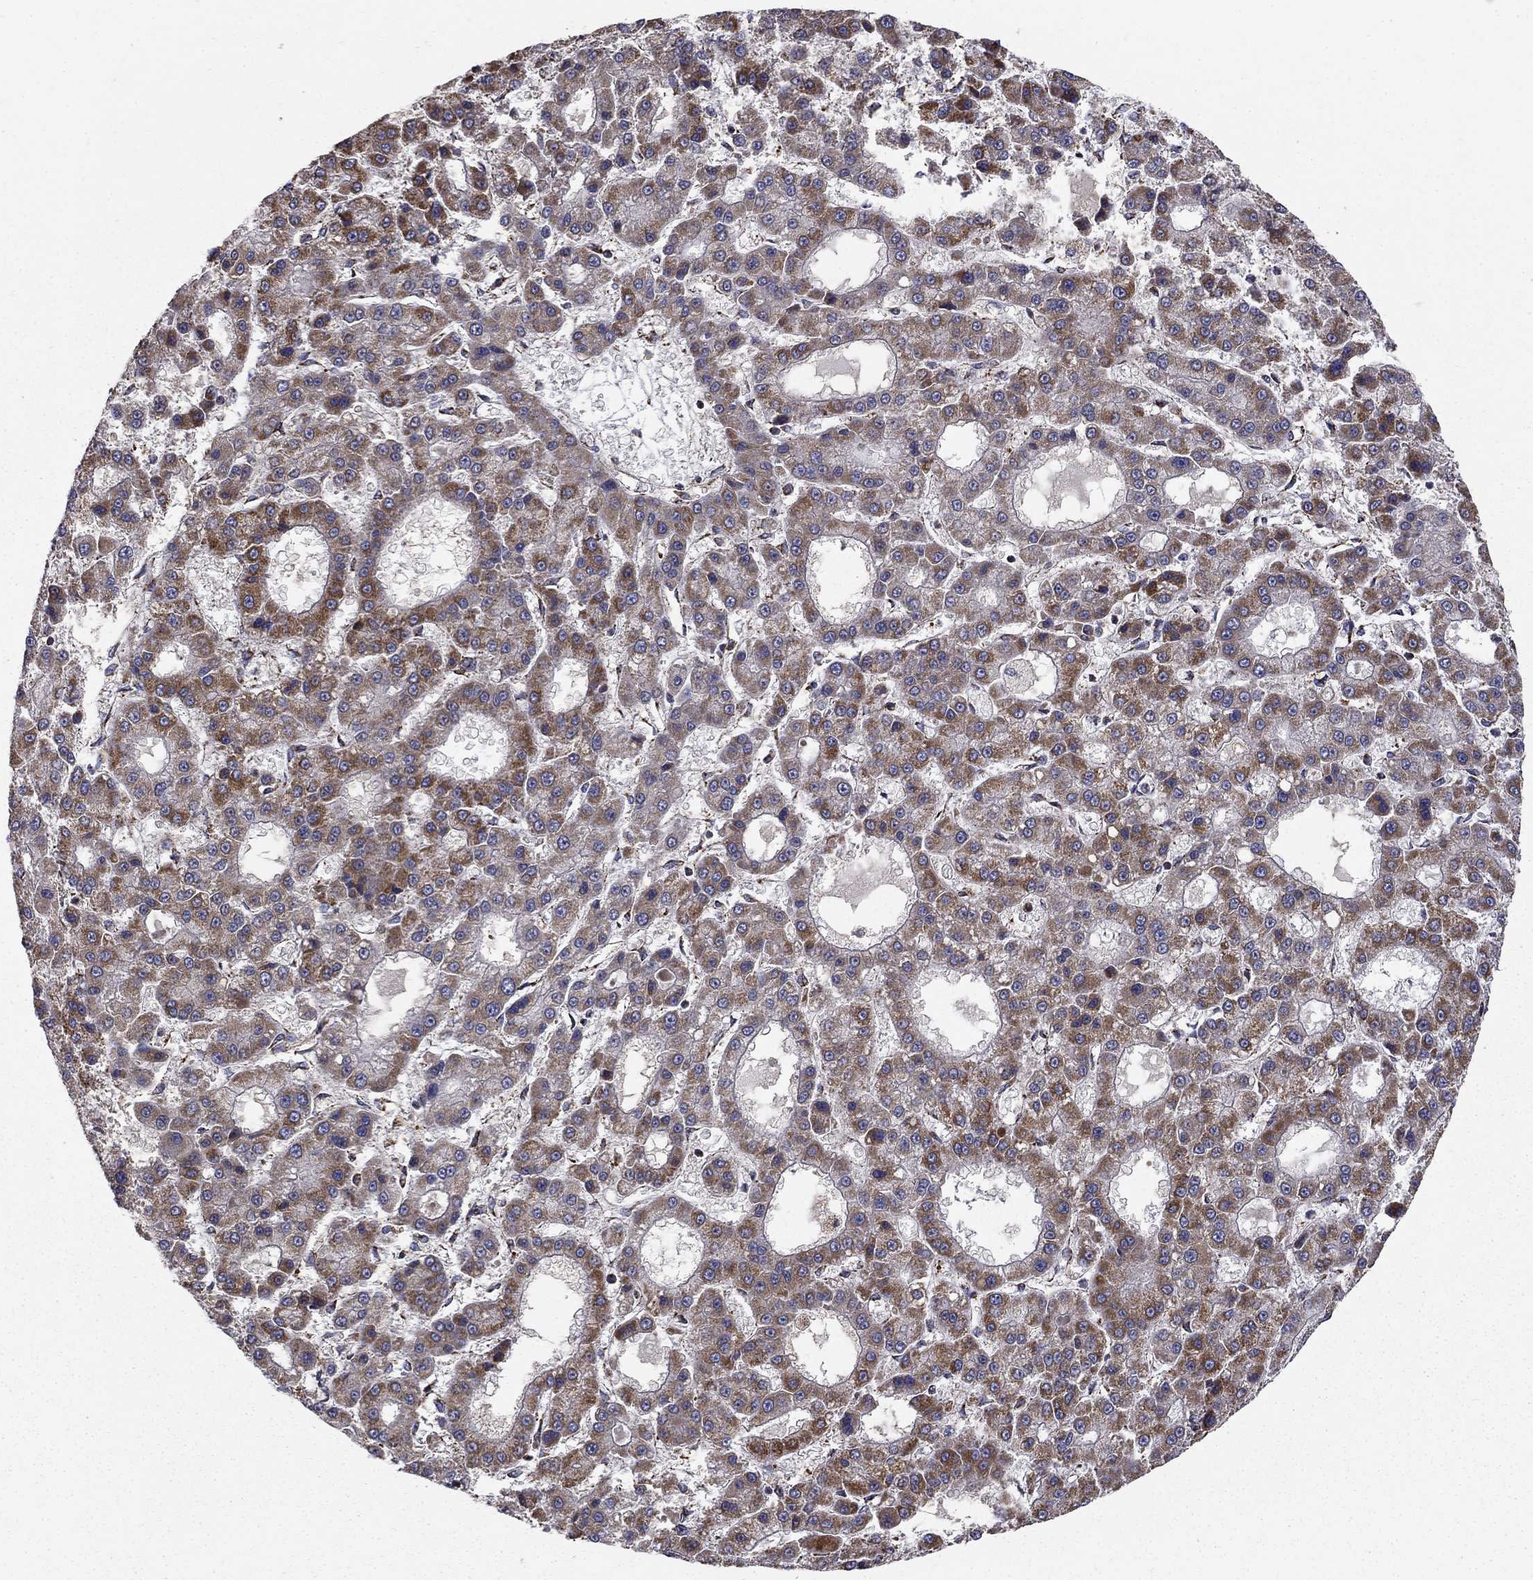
{"staining": {"intensity": "moderate", "quantity": "25%-75%", "location": "cytoplasmic/membranous"}, "tissue": "liver cancer", "cell_type": "Tumor cells", "image_type": "cancer", "snomed": [{"axis": "morphology", "description": "Carcinoma, Hepatocellular, NOS"}, {"axis": "topography", "description": "Liver"}], "caption": "Brown immunohistochemical staining in human hepatocellular carcinoma (liver) demonstrates moderate cytoplasmic/membranous staining in about 25%-75% of tumor cells. Using DAB (3,3'-diaminobenzidine) (brown) and hematoxylin (blue) stains, captured at high magnification using brightfield microscopy.", "gene": "NDUFS8", "patient": {"sex": "male", "age": 70}}